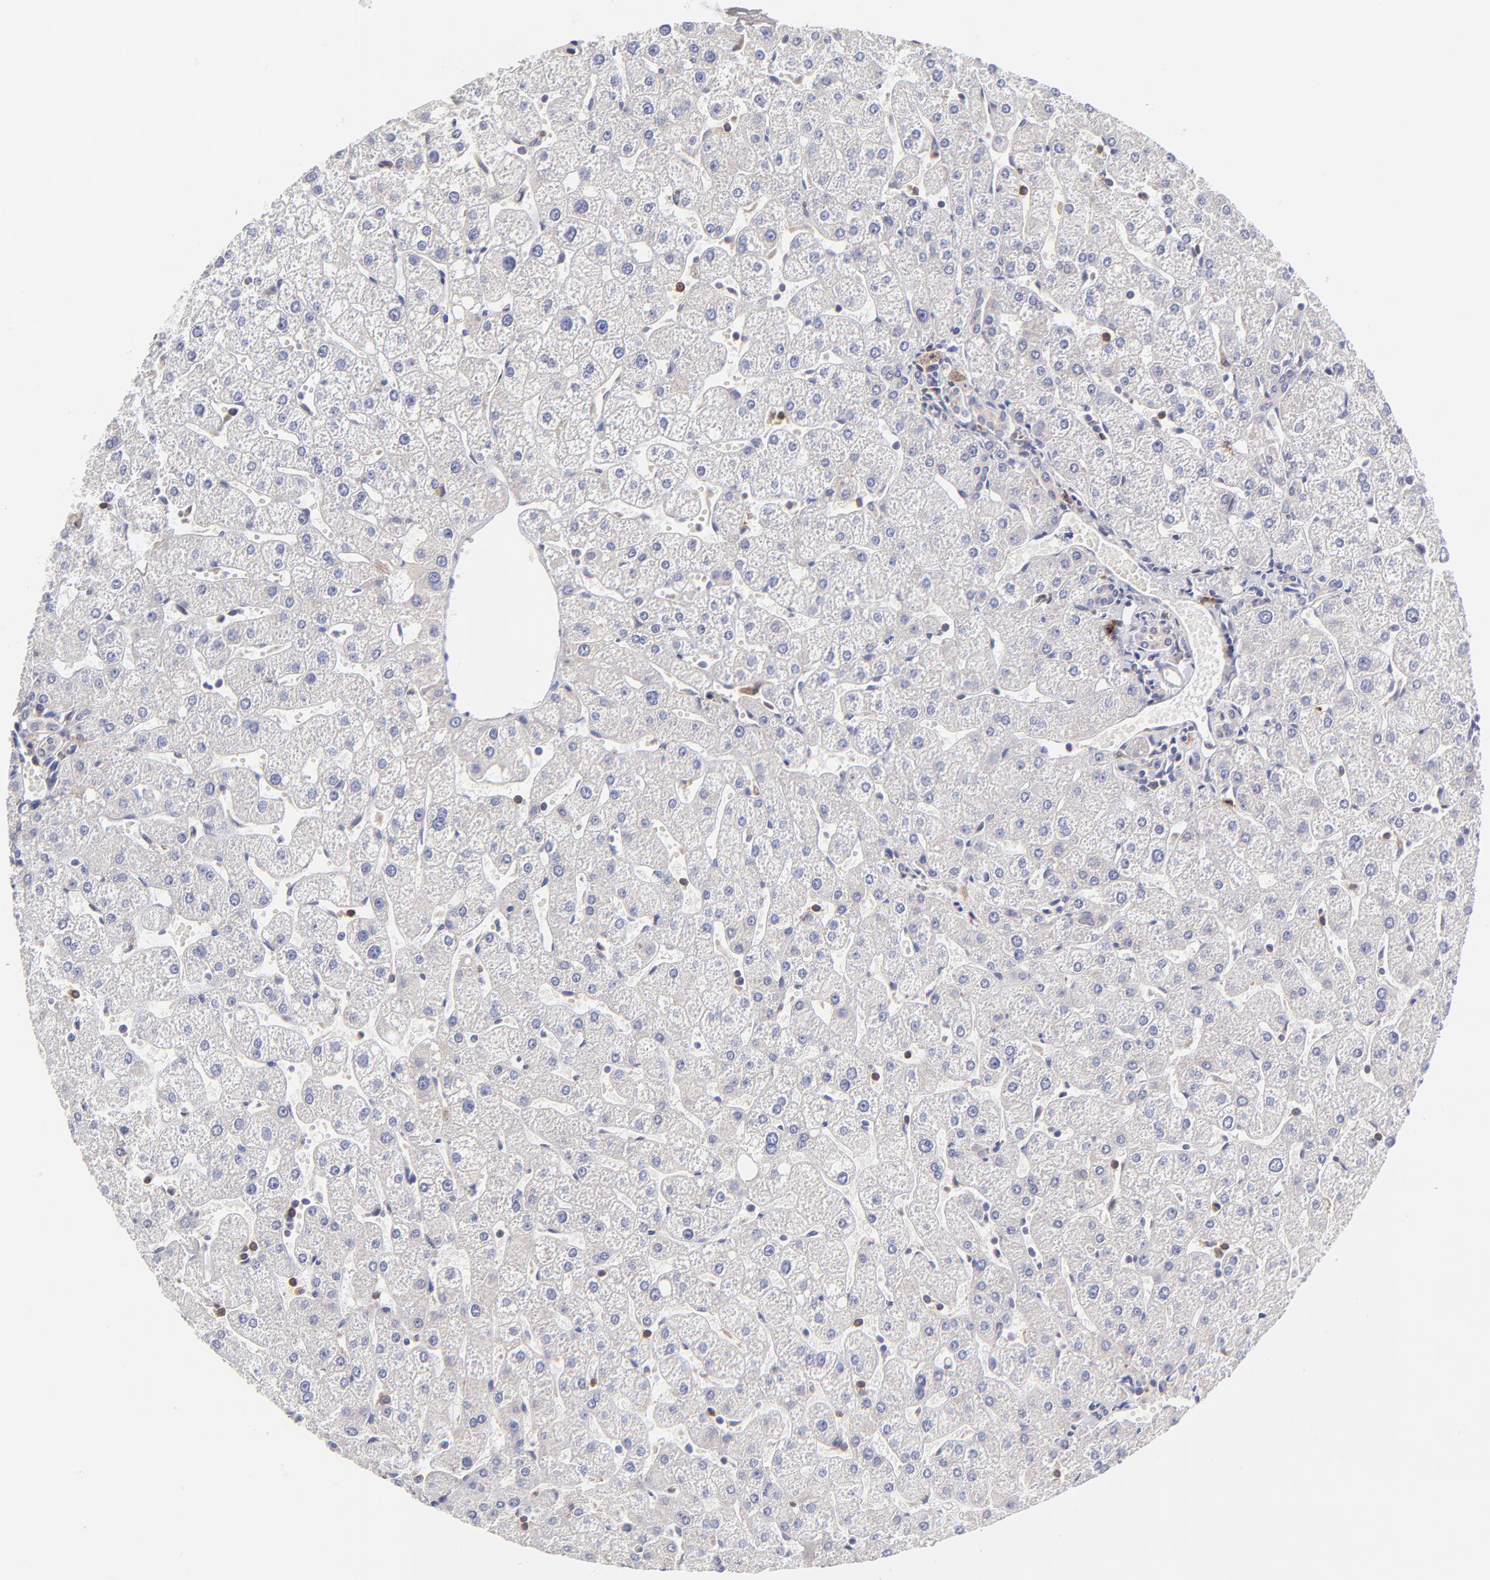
{"staining": {"intensity": "negative", "quantity": "none", "location": "none"}, "tissue": "liver", "cell_type": "Cholangiocytes", "image_type": "normal", "snomed": [{"axis": "morphology", "description": "Normal tissue, NOS"}, {"axis": "topography", "description": "Liver"}], "caption": "Cholangiocytes show no significant protein staining in normal liver. Nuclei are stained in blue.", "gene": "GCSAM", "patient": {"sex": "male", "age": 67}}